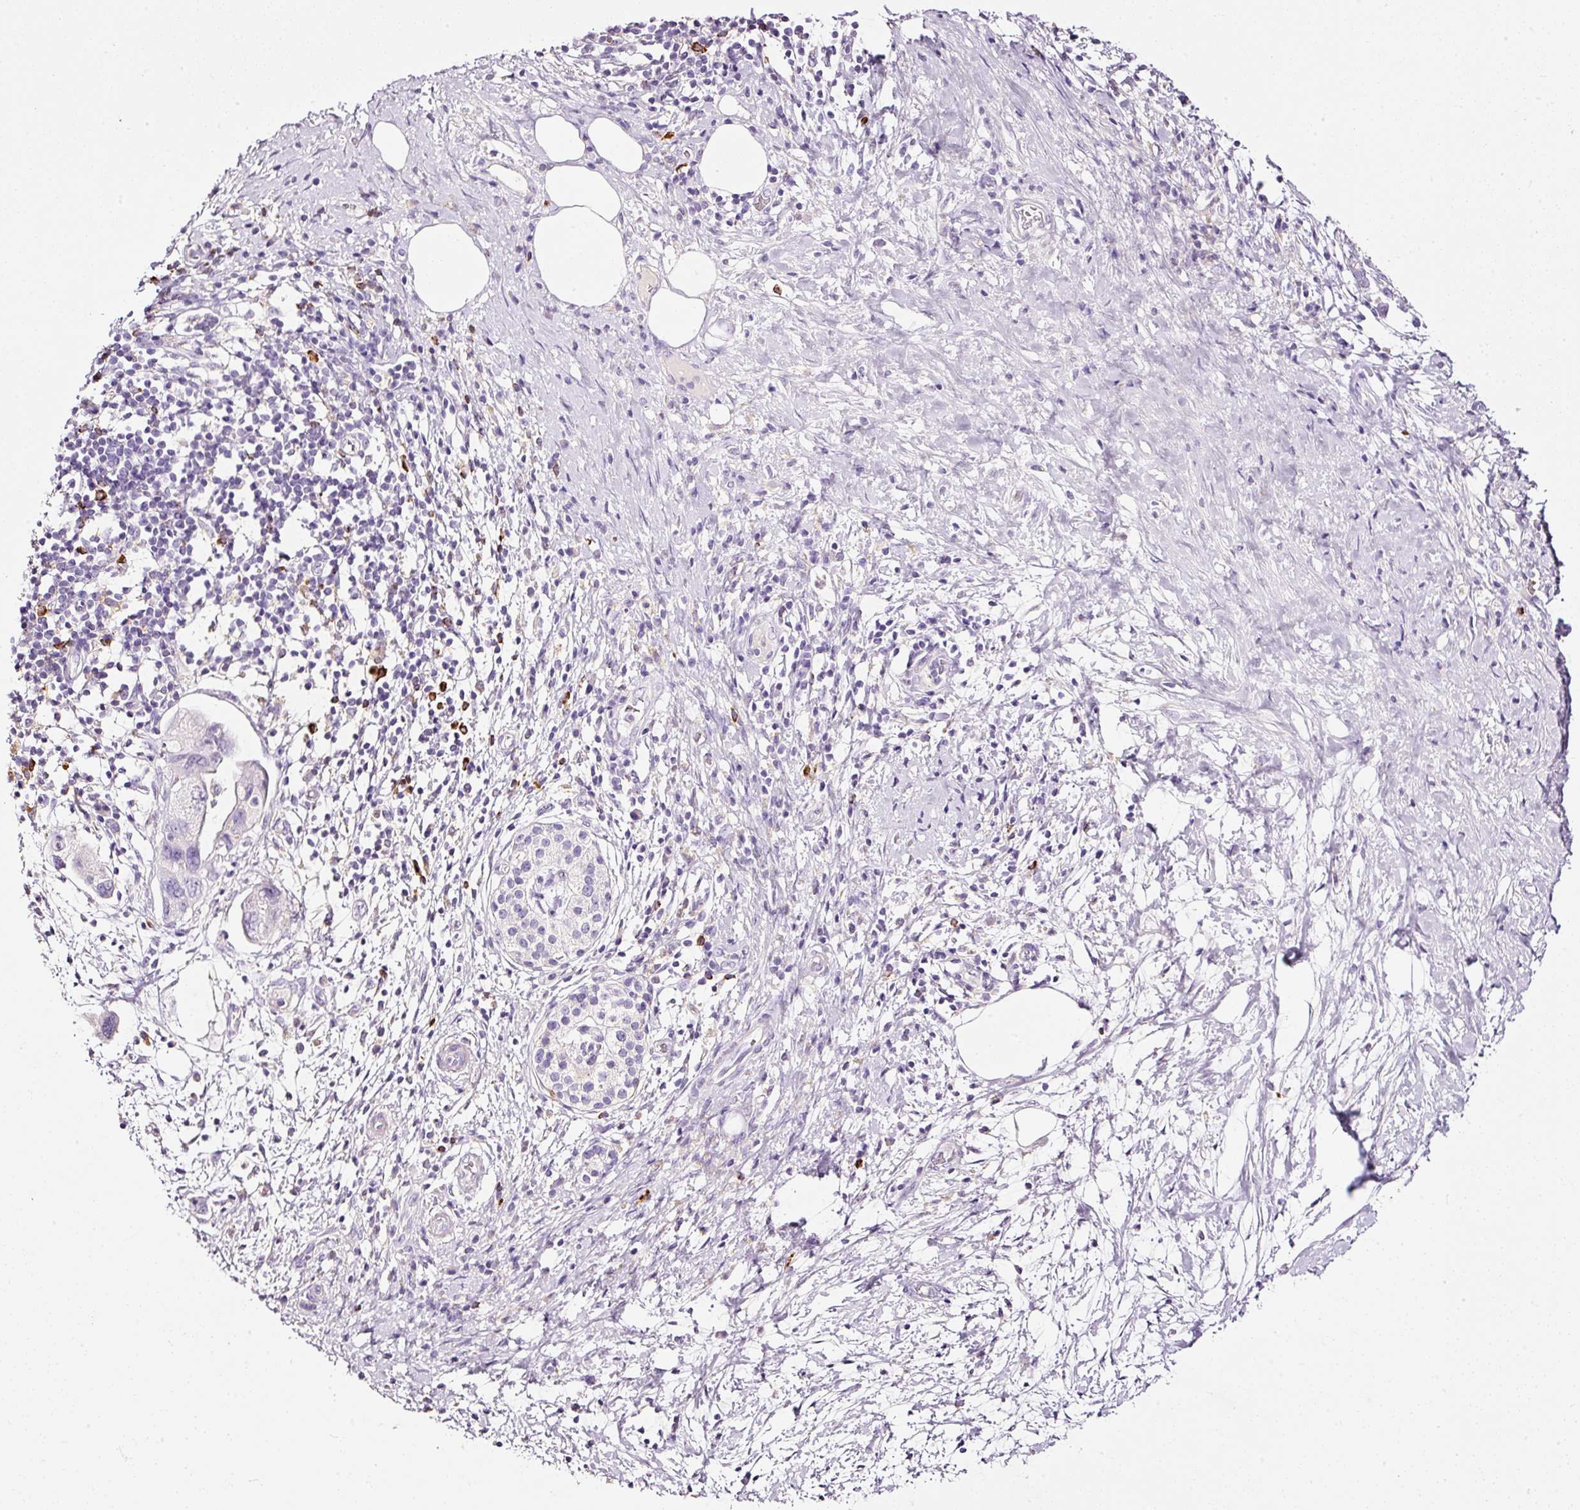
{"staining": {"intensity": "negative", "quantity": "none", "location": "none"}, "tissue": "pancreatic cancer", "cell_type": "Tumor cells", "image_type": "cancer", "snomed": [{"axis": "morphology", "description": "Adenocarcinoma, NOS"}, {"axis": "topography", "description": "Pancreas"}], "caption": "The image demonstrates no significant positivity in tumor cells of pancreatic adenocarcinoma. (DAB immunohistochemistry with hematoxylin counter stain).", "gene": "CYB561A3", "patient": {"sex": "female", "age": 73}}